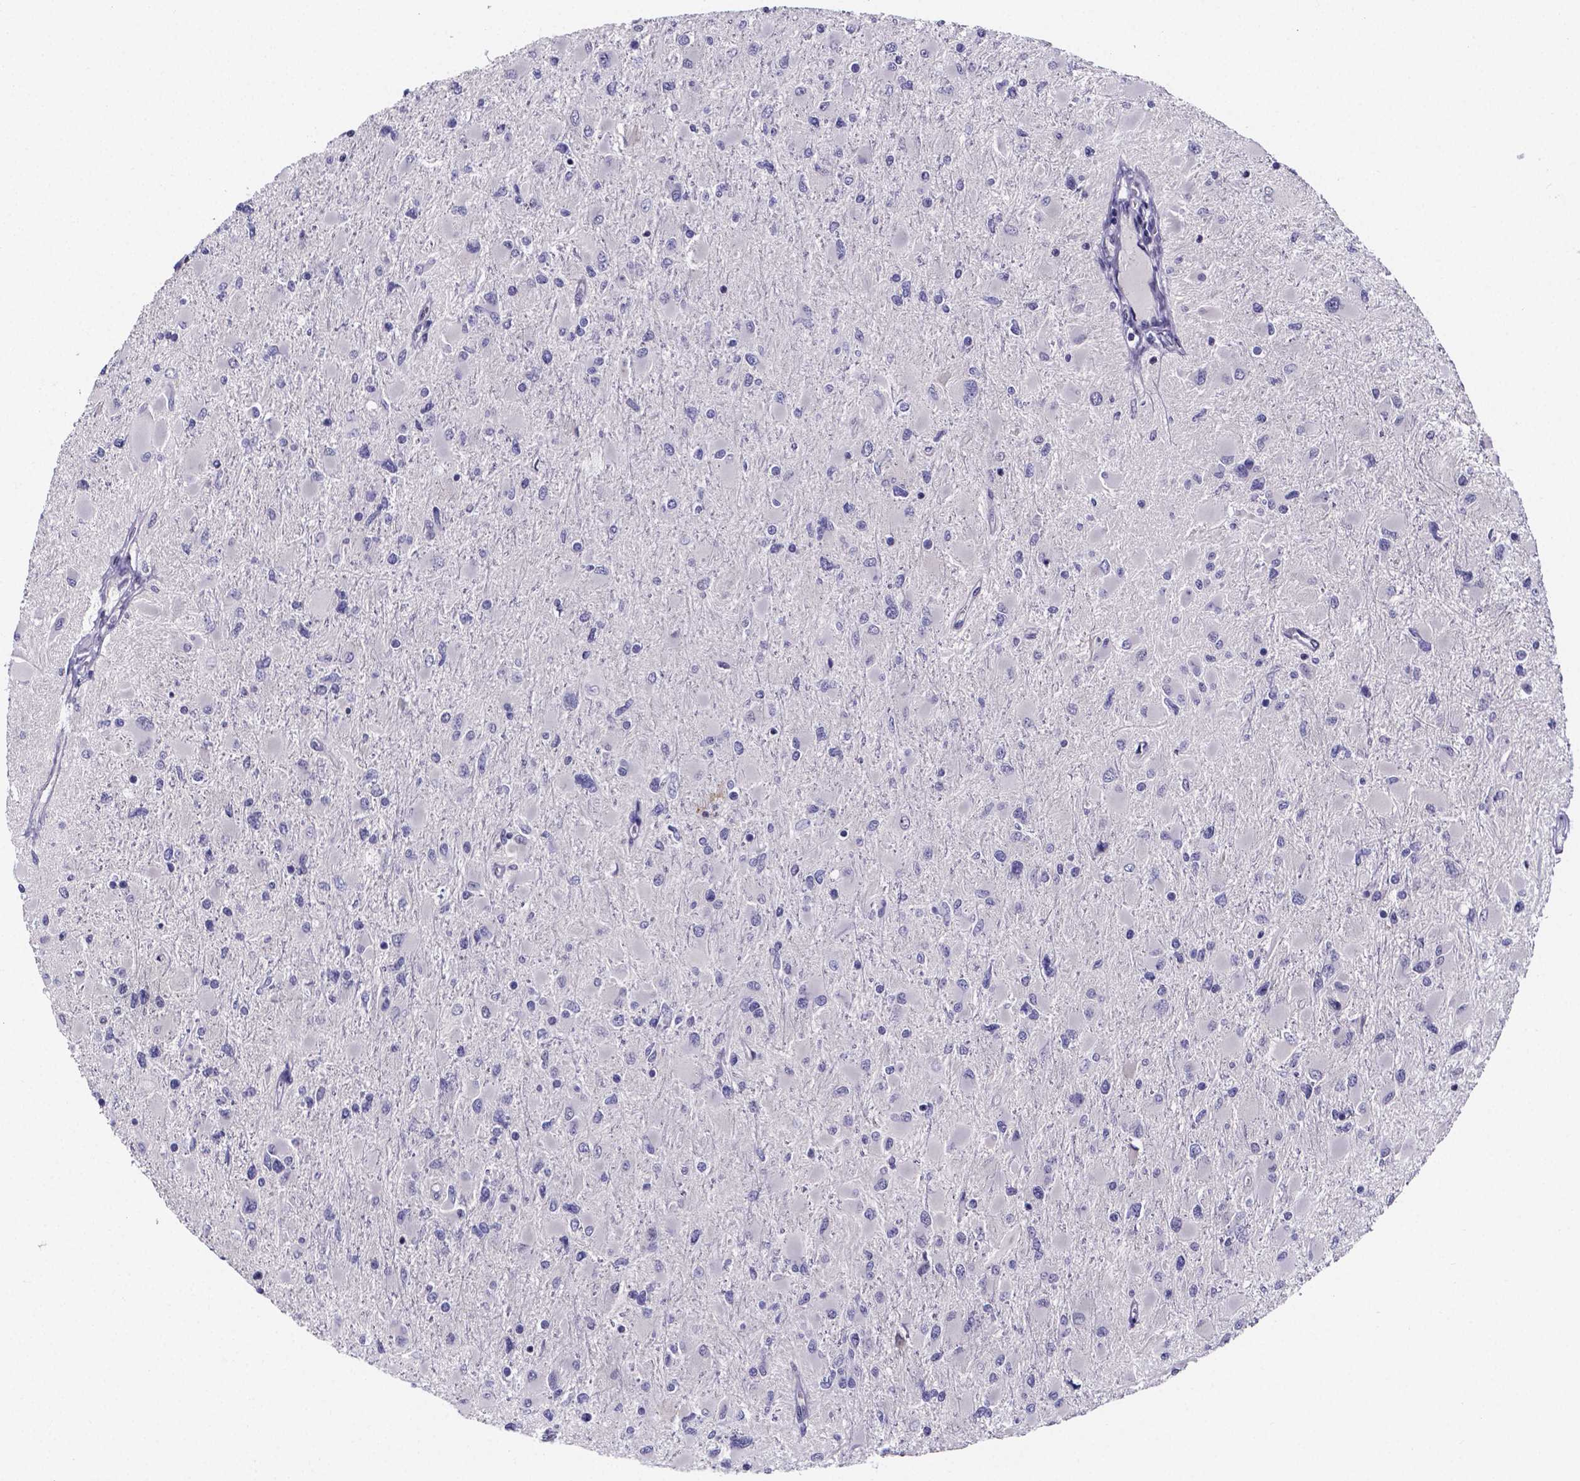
{"staining": {"intensity": "negative", "quantity": "none", "location": "none"}, "tissue": "glioma", "cell_type": "Tumor cells", "image_type": "cancer", "snomed": [{"axis": "morphology", "description": "Glioma, malignant, High grade"}, {"axis": "topography", "description": "Cerebral cortex"}], "caption": "DAB immunohistochemical staining of glioma reveals no significant positivity in tumor cells. (DAB (3,3'-diaminobenzidine) immunohistochemistry (IHC) visualized using brightfield microscopy, high magnification).", "gene": "IZUMO1", "patient": {"sex": "female", "age": 36}}